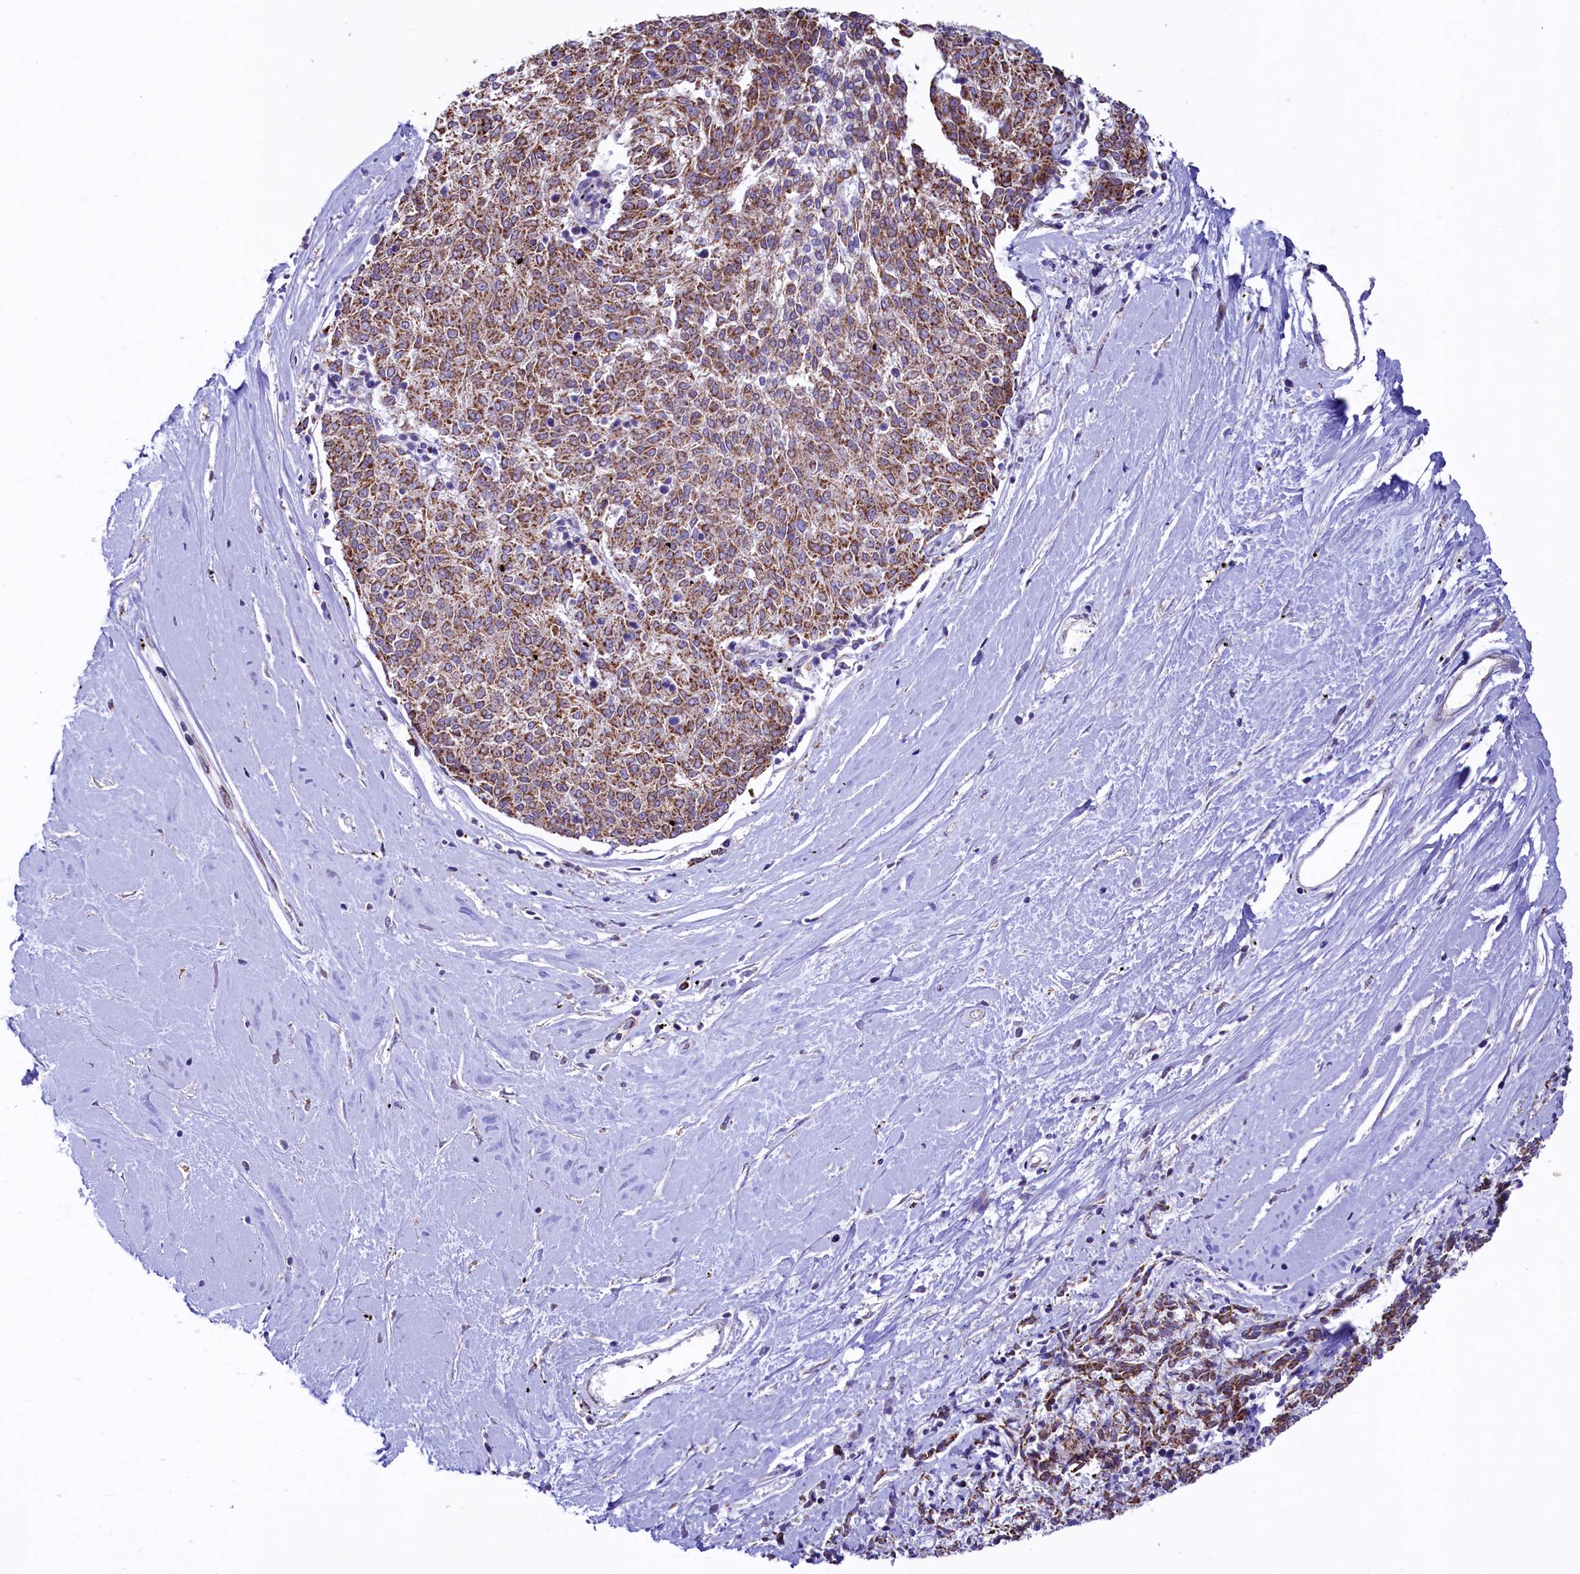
{"staining": {"intensity": "moderate", "quantity": ">75%", "location": "cytoplasmic/membranous"}, "tissue": "melanoma", "cell_type": "Tumor cells", "image_type": "cancer", "snomed": [{"axis": "morphology", "description": "Malignant melanoma, NOS"}, {"axis": "topography", "description": "Skin"}], "caption": "DAB (3,3'-diaminobenzidine) immunohistochemical staining of malignant melanoma reveals moderate cytoplasmic/membranous protein staining in about >75% of tumor cells. (IHC, brightfield microscopy, high magnification).", "gene": "VWCE", "patient": {"sex": "female", "age": 72}}